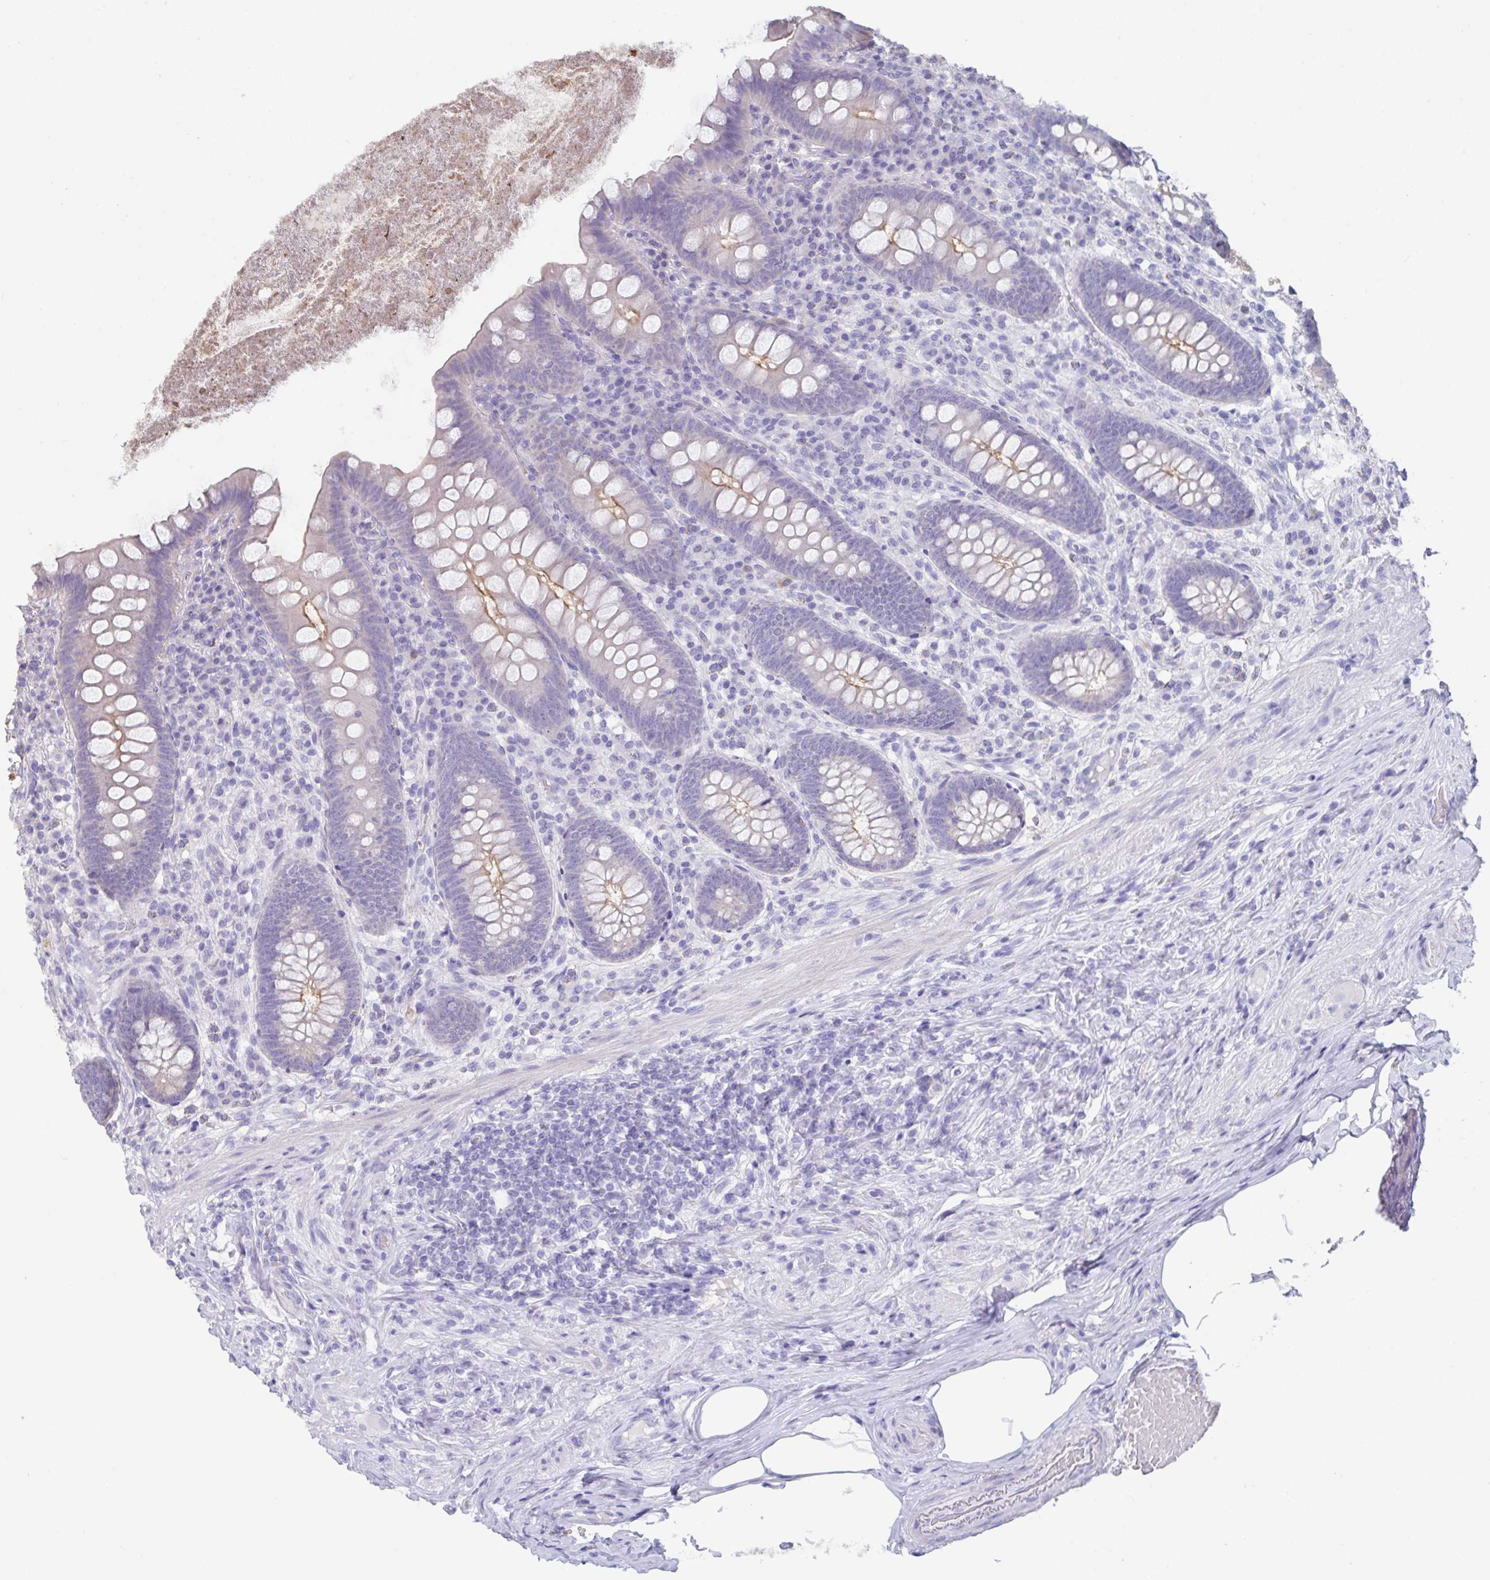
{"staining": {"intensity": "moderate", "quantity": "<25%", "location": "cytoplasmic/membranous"}, "tissue": "appendix", "cell_type": "Glandular cells", "image_type": "normal", "snomed": [{"axis": "morphology", "description": "Normal tissue, NOS"}, {"axis": "topography", "description": "Appendix"}], "caption": "An image of appendix stained for a protein reveals moderate cytoplasmic/membranous brown staining in glandular cells.", "gene": "SLC44A4", "patient": {"sex": "male", "age": 71}}